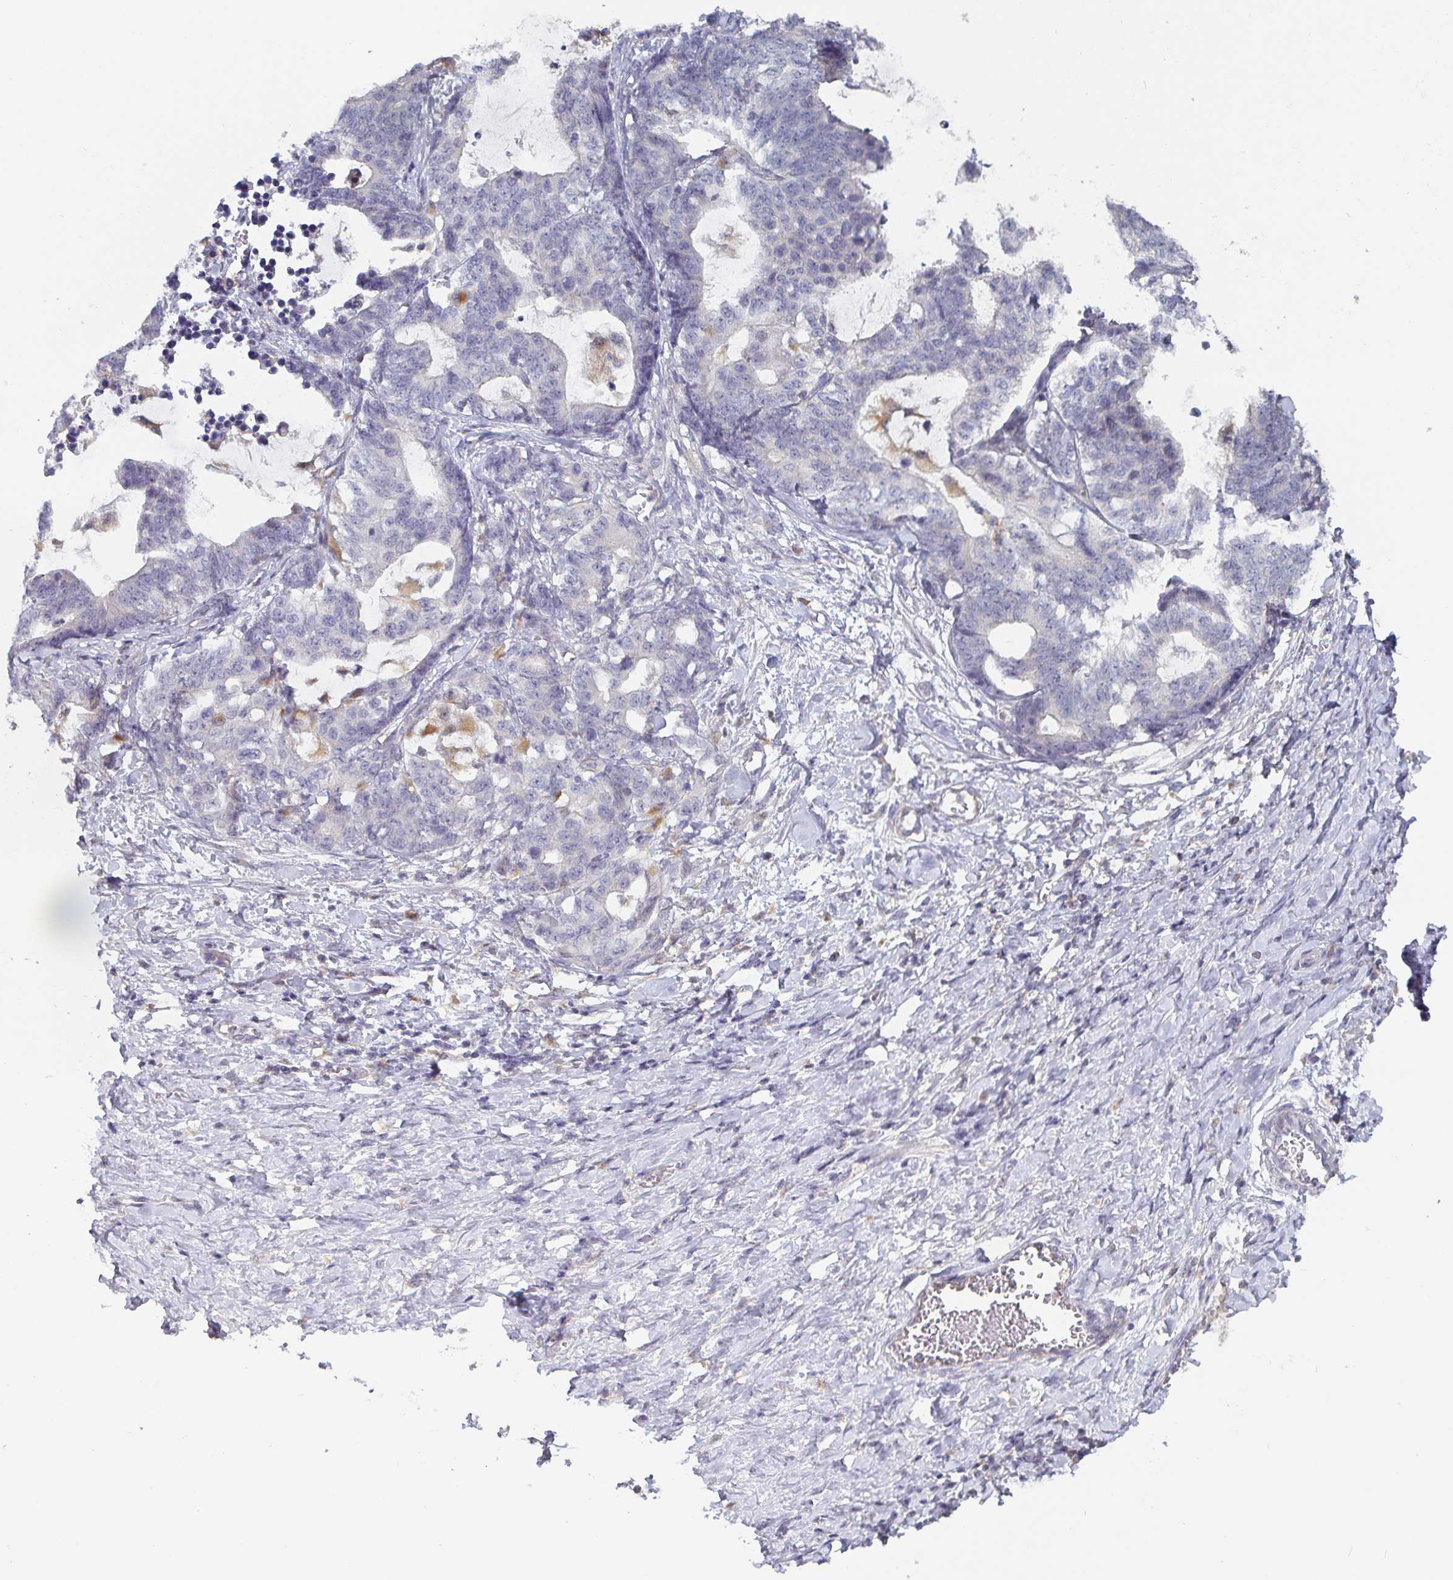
{"staining": {"intensity": "negative", "quantity": "none", "location": "none"}, "tissue": "stomach cancer", "cell_type": "Tumor cells", "image_type": "cancer", "snomed": [{"axis": "morphology", "description": "Normal tissue, NOS"}, {"axis": "morphology", "description": "Adenocarcinoma, NOS"}, {"axis": "topography", "description": "Stomach"}], "caption": "High power microscopy photomicrograph of an immunohistochemistry micrograph of stomach cancer (adenocarcinoma), revealing no significant staining in tumor cells.", "gene": "CDH18", "patient": {"sex": "female", "age": 64}}